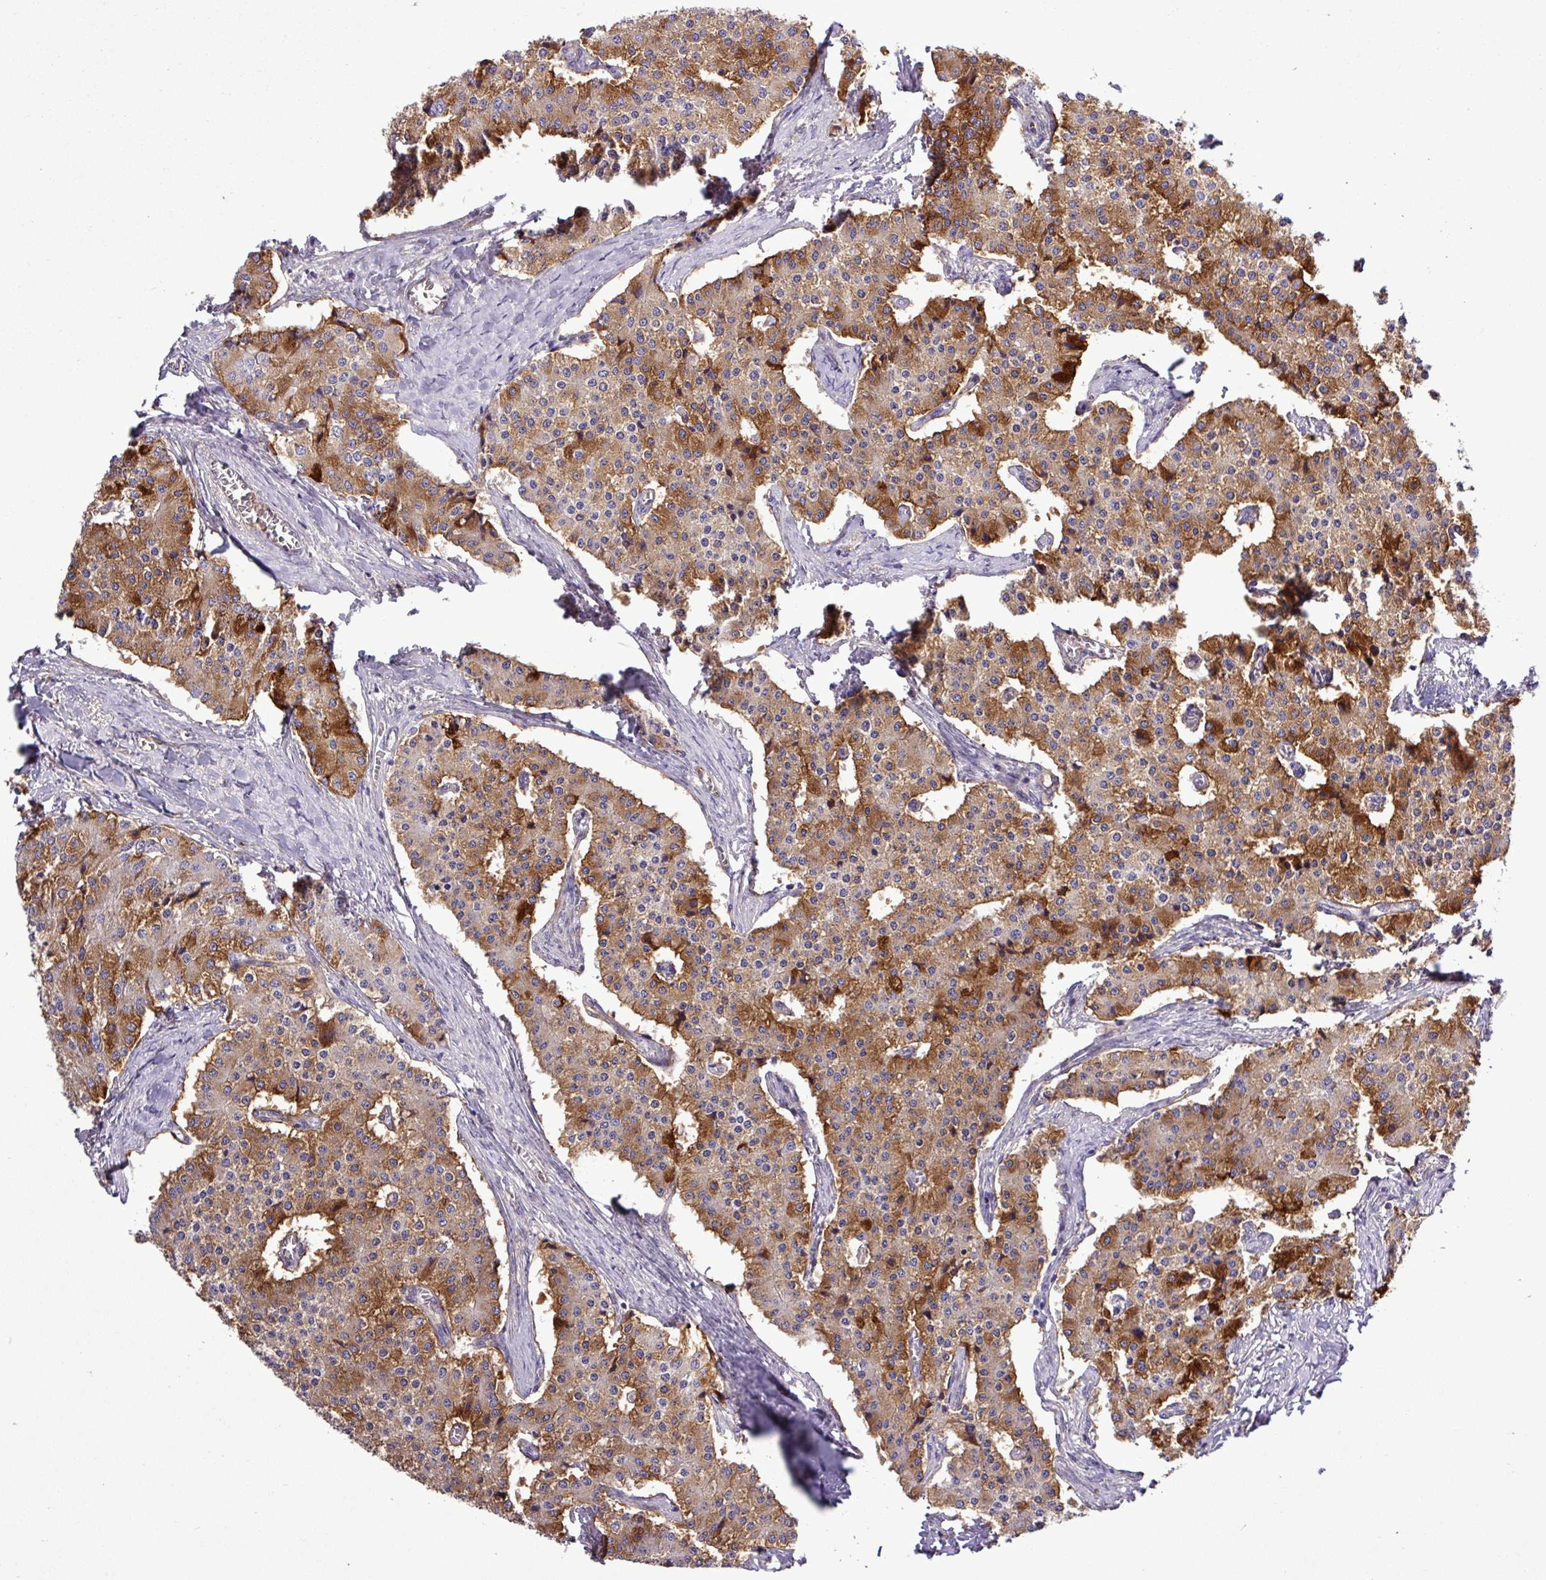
{"staining": {"intensity": "strong", "quantity": ">75%", "location": "cytoplasmic/membranous"}, "tissue": "carcinoid", "cell_type": "Tumor cells", "image_type": "cancer", "snomed": [{"axis": "morphology", "description": "Carcinoid, malignant, NOS"}, {"axis": "topography", "description": "Colon"}], "caption": "Protein staining by immunohistochemistry (IHC) displays strong cytoplasmic/membranous positivity in about >75% of tumor cells in malignant carcinoid.", "gene": "CWH43", "patient": {"sex": "female", "age": 52}}